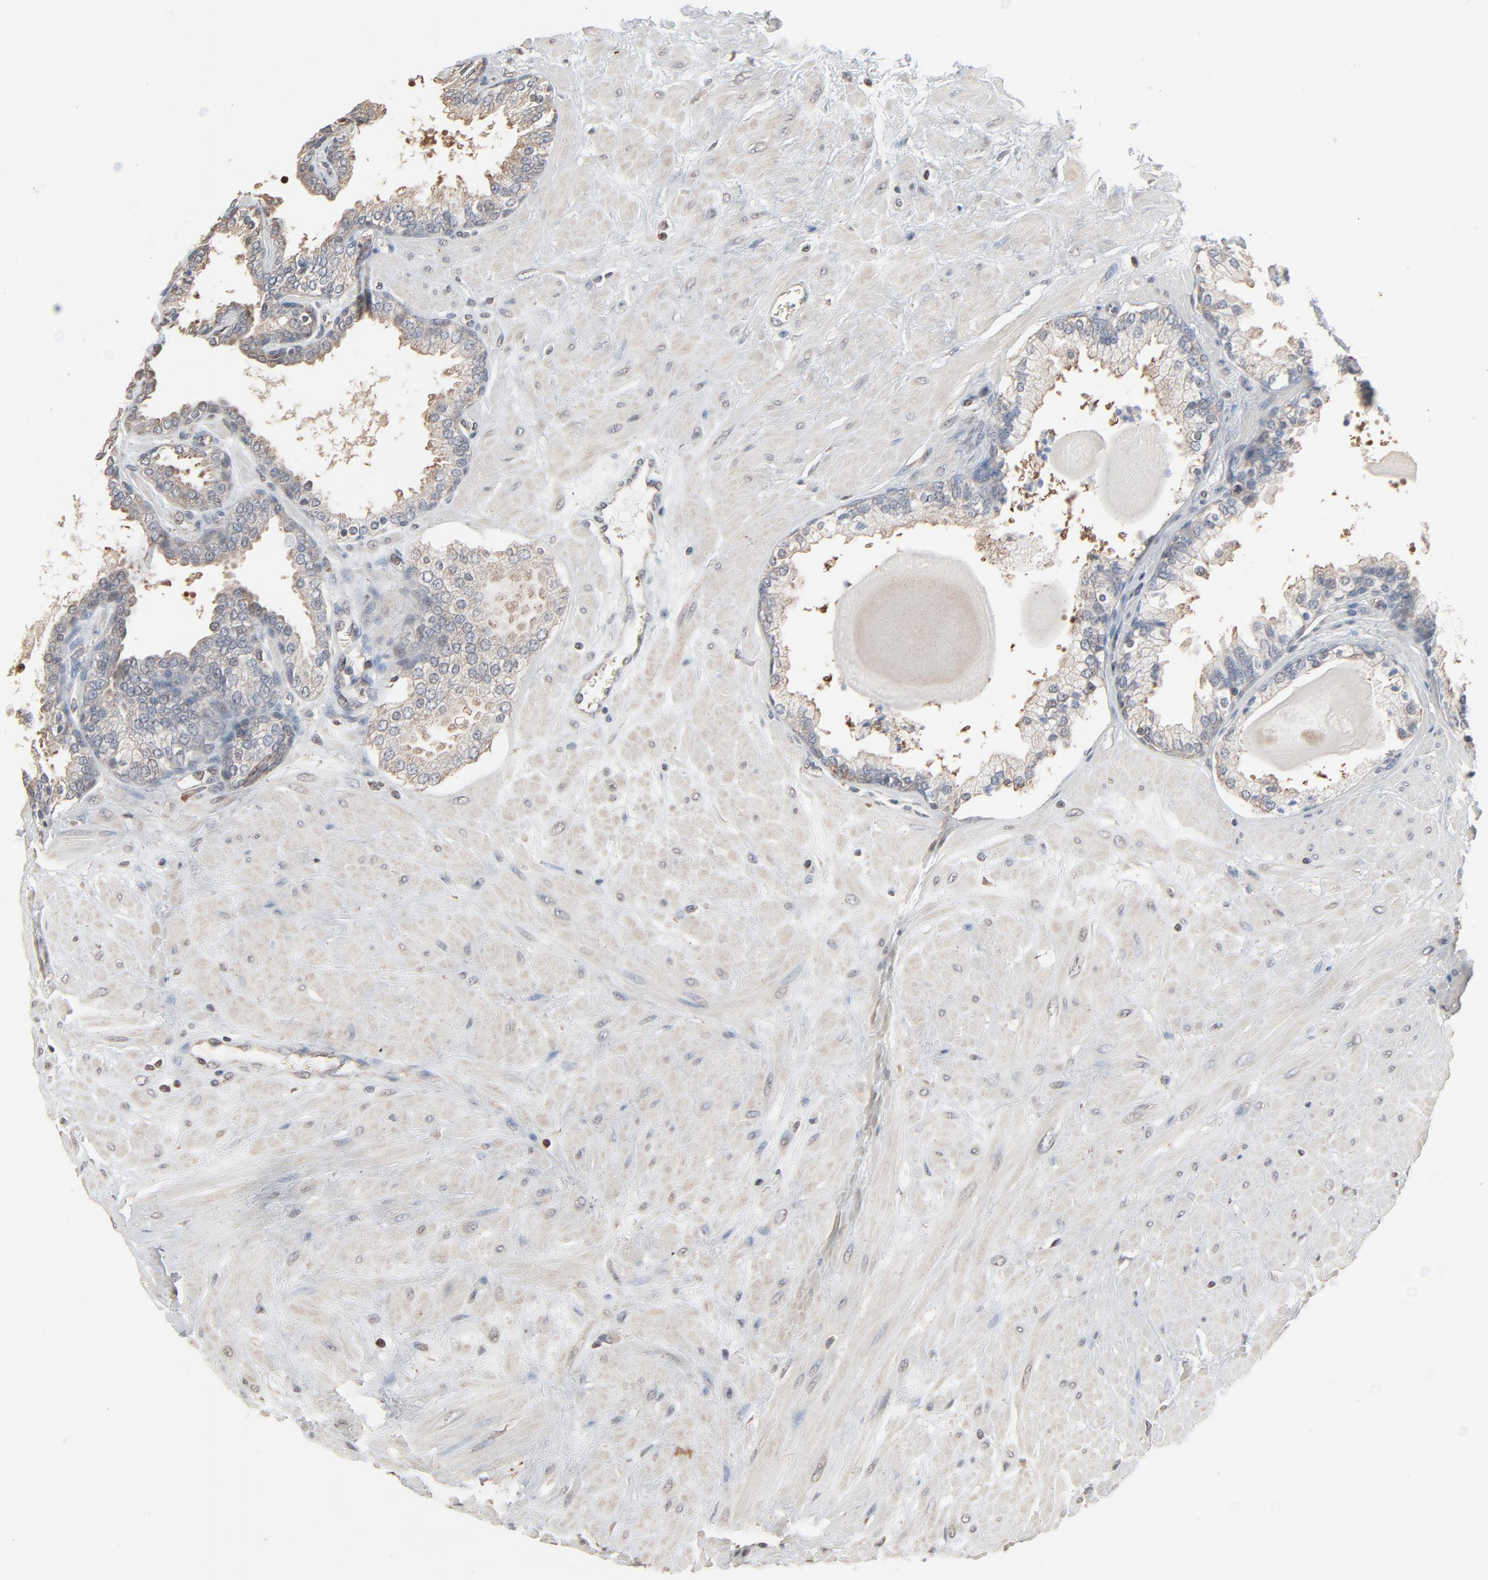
{"staining": {"intensity": "weak", "quantity": "25%-75%", "location": "cytoplasmic/membranous"}, "tissue": "prostate", "cell_type": "Glandular cells", "image_type": "normal", "snomed": [{"axis": "morphology", "description": "Normal tissue, NOS"}, {"axis": "topography", "description": "Prostate"}], "caption": "Prostate stained with DAB (3,3'-diaminobenzidine) immunohistochemistry exhibits low levels of weak cytoplasmic/membranous positivity in about 25%-75% of glandular cells. (DAB IHC with brightfield microscopy, high magnification).", "gene": "CCT5", "patient": {"sex": "male", "age": 51}}